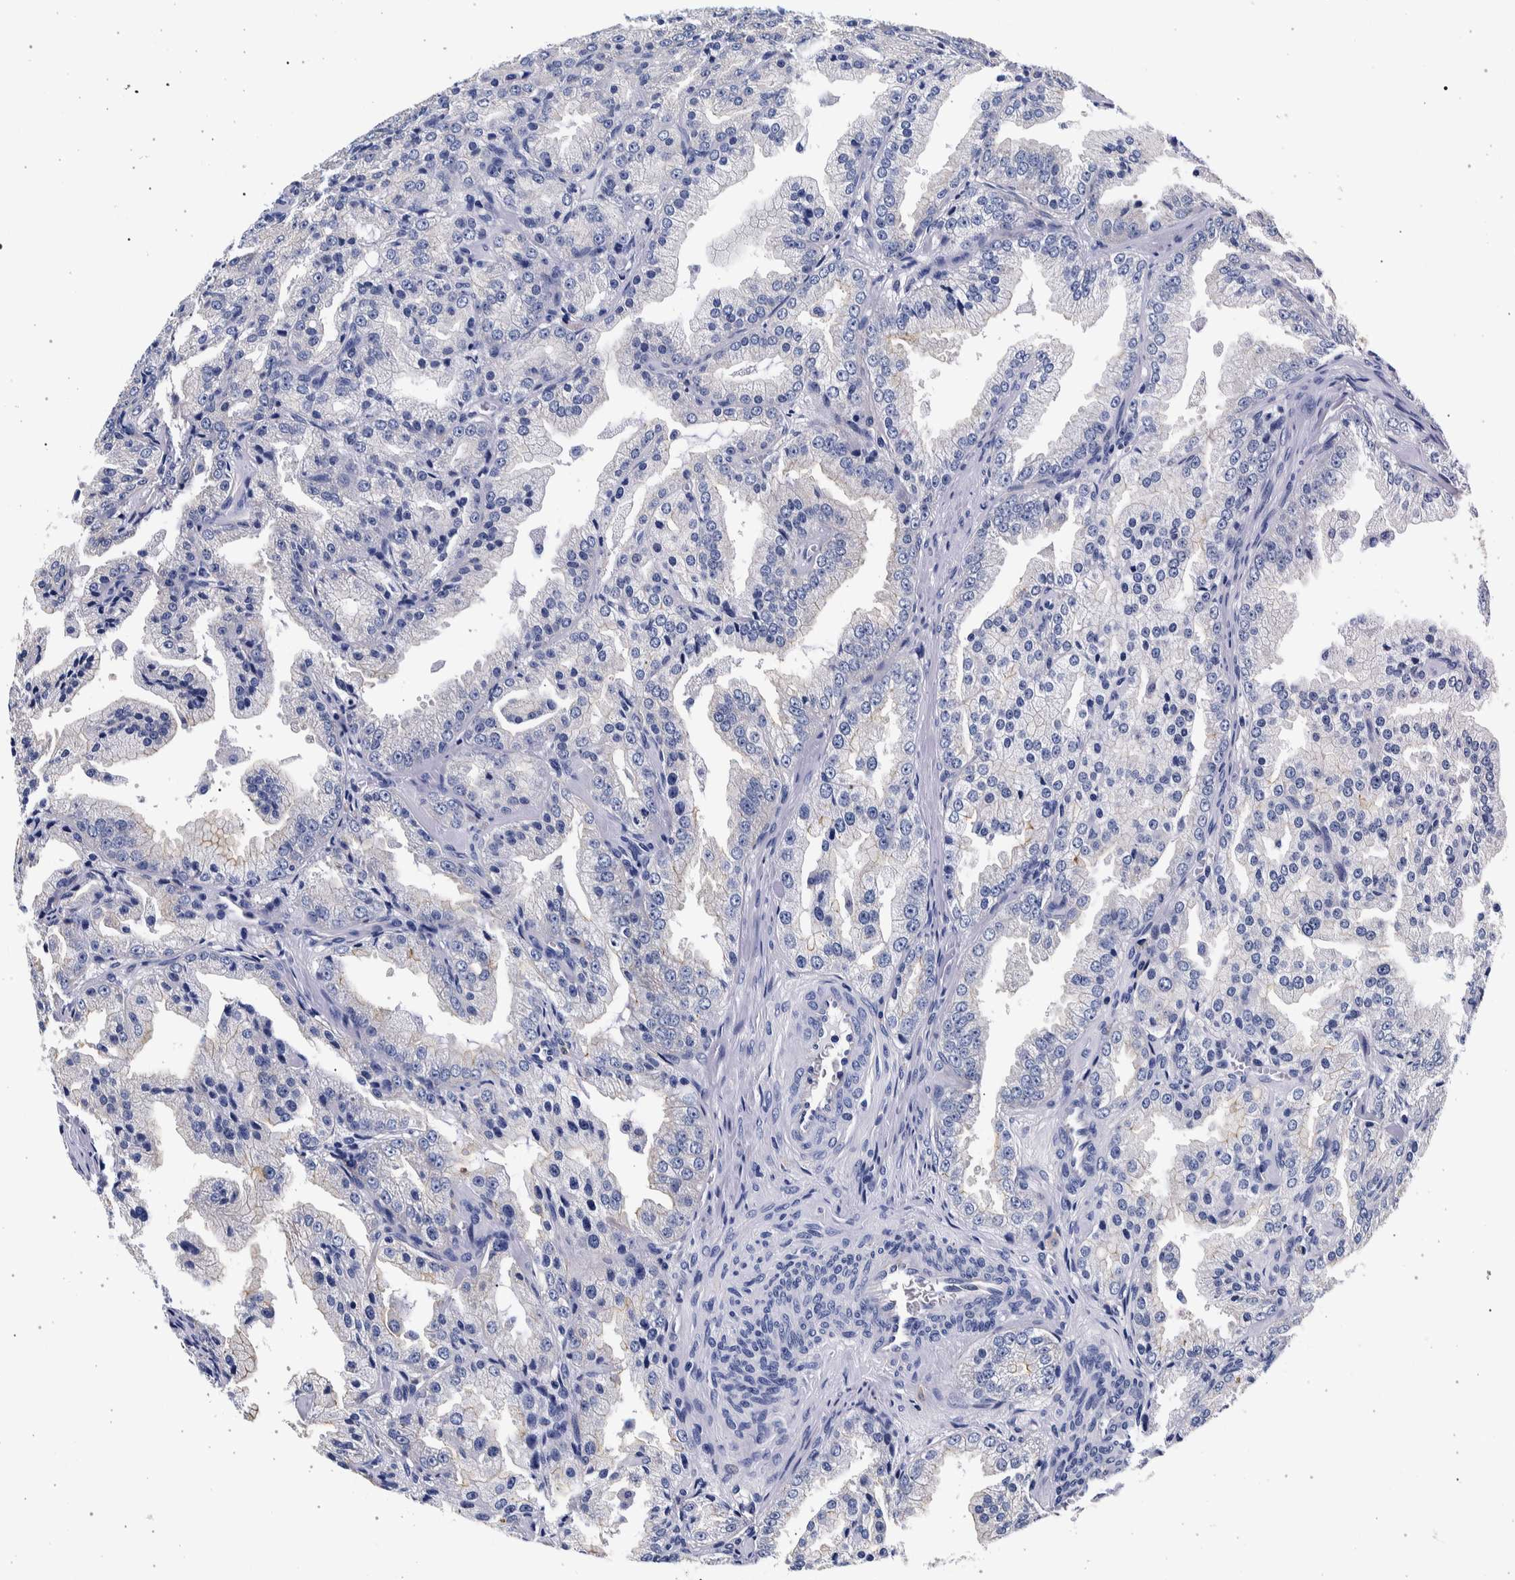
{"staining": {"intensity": "negative", "quantity": "none", "location": "none"}, "tissue": "prostate cancer", "cell_type": "Tumor cells", "image_type": "cancer", "snomed": [{"axis": "morphology", "description": "Adenocarcinoma, High grade"}, {"axis": "topography", "description": "Prostate"}], "caption": "High power microscopy micrograph of an immunohistochemistry (IHC) photomicrograph of prostate adenocarcinoma (high-grade), revealing no significant staining in tumor cells.", "gene": "NIBAN2", "patient": {"sex": "male", "age": 61}}